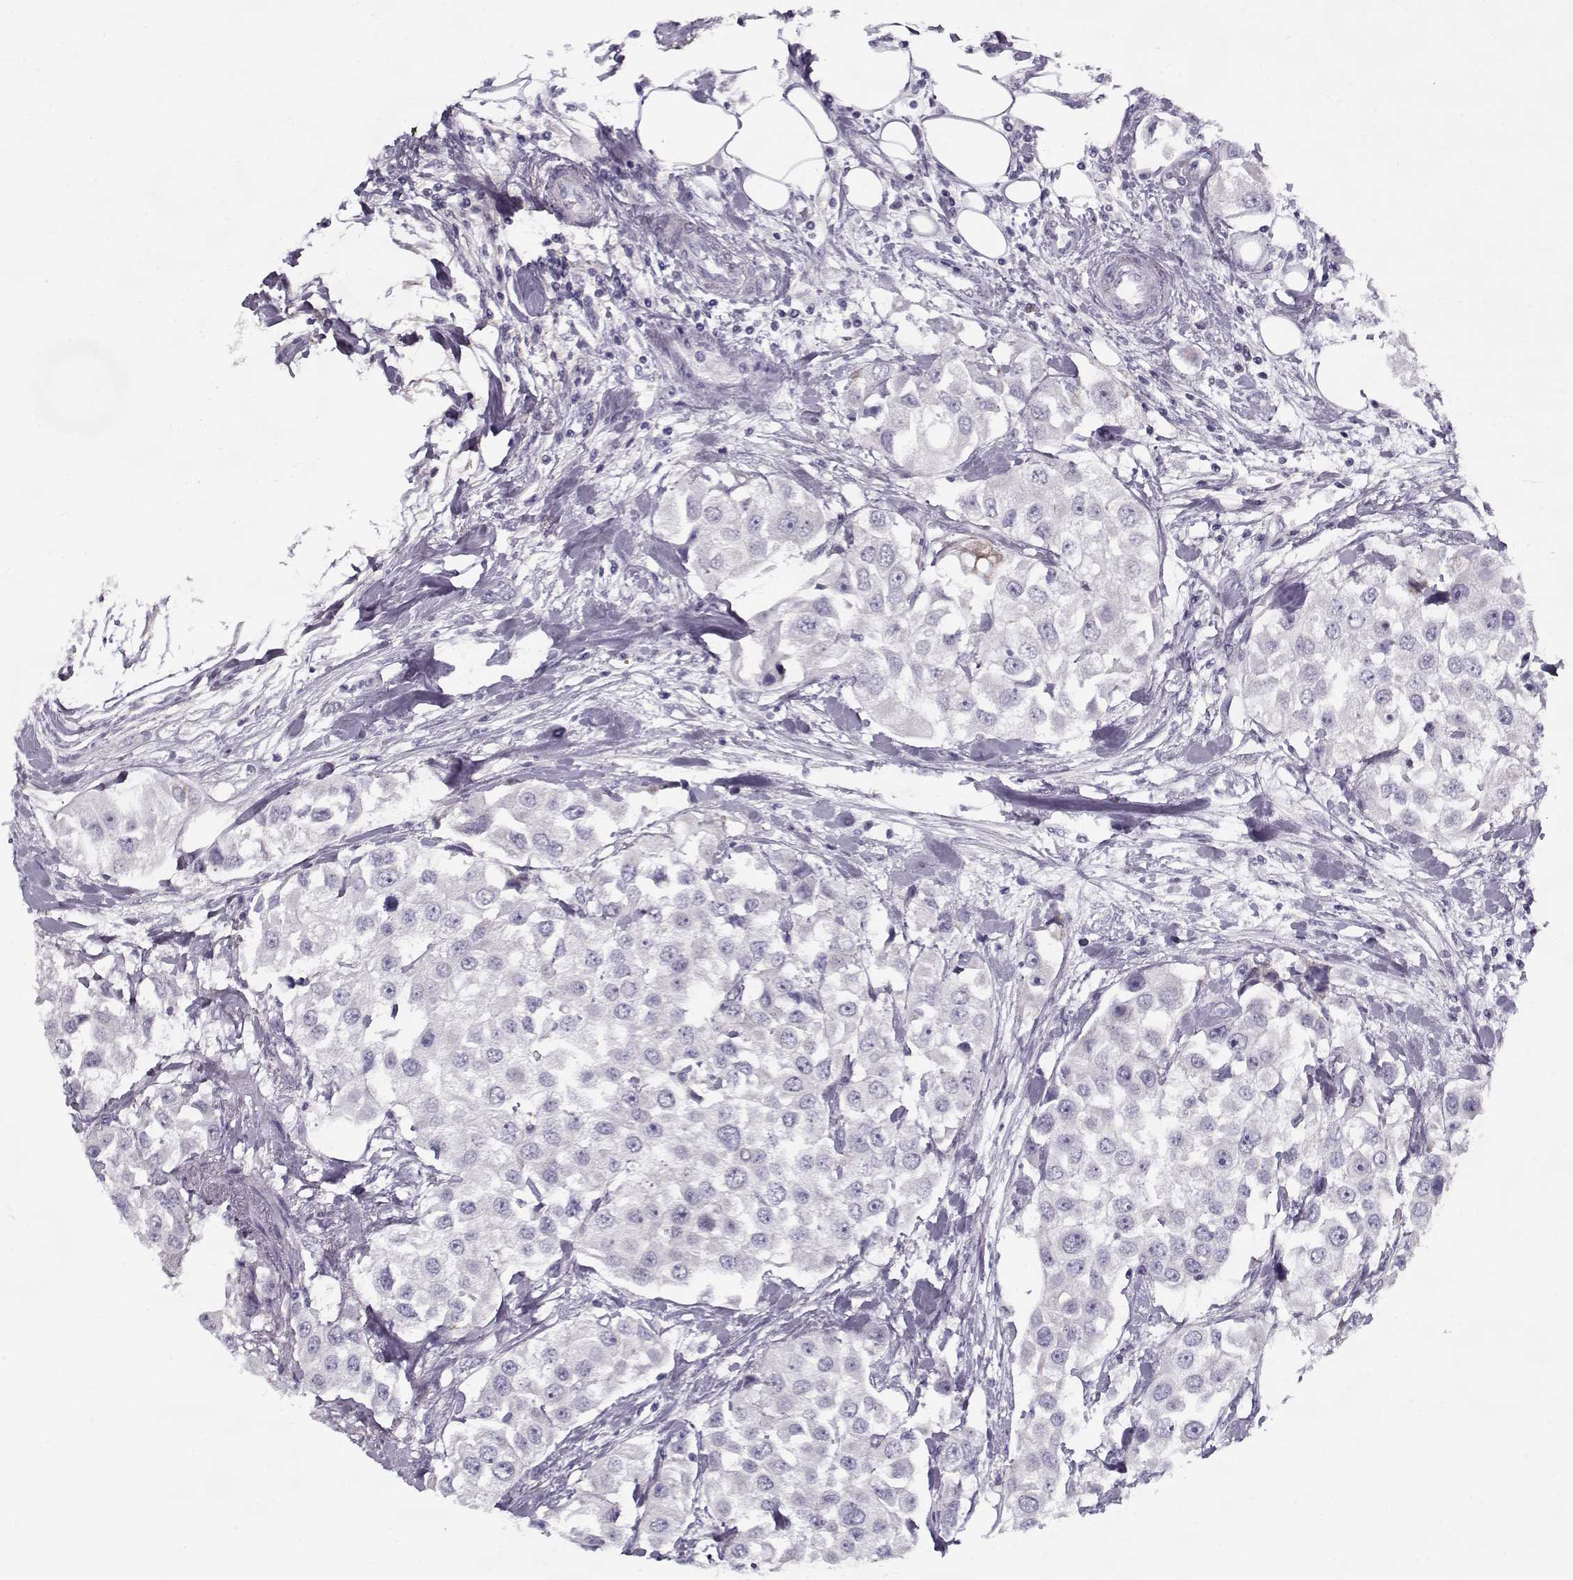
{"staining": {"intensity": "negative", "quantity": "none", "location": "none"}, "tissue": "urothelial cancer", "cell_type": "Tumor cells", "image_type": "cancer", "snomed": [{"axis": "morphology", "description": "Urothelial carcinoma, High grade"}, {"axis": "topography", "description": "Urinary bladder"}], "caption": "Tumor cells show no significant protein staining in urothelial carcinoma (high-grade).", "gene": "PP2D1", "patient": {"sex": "female", "age": 64}}